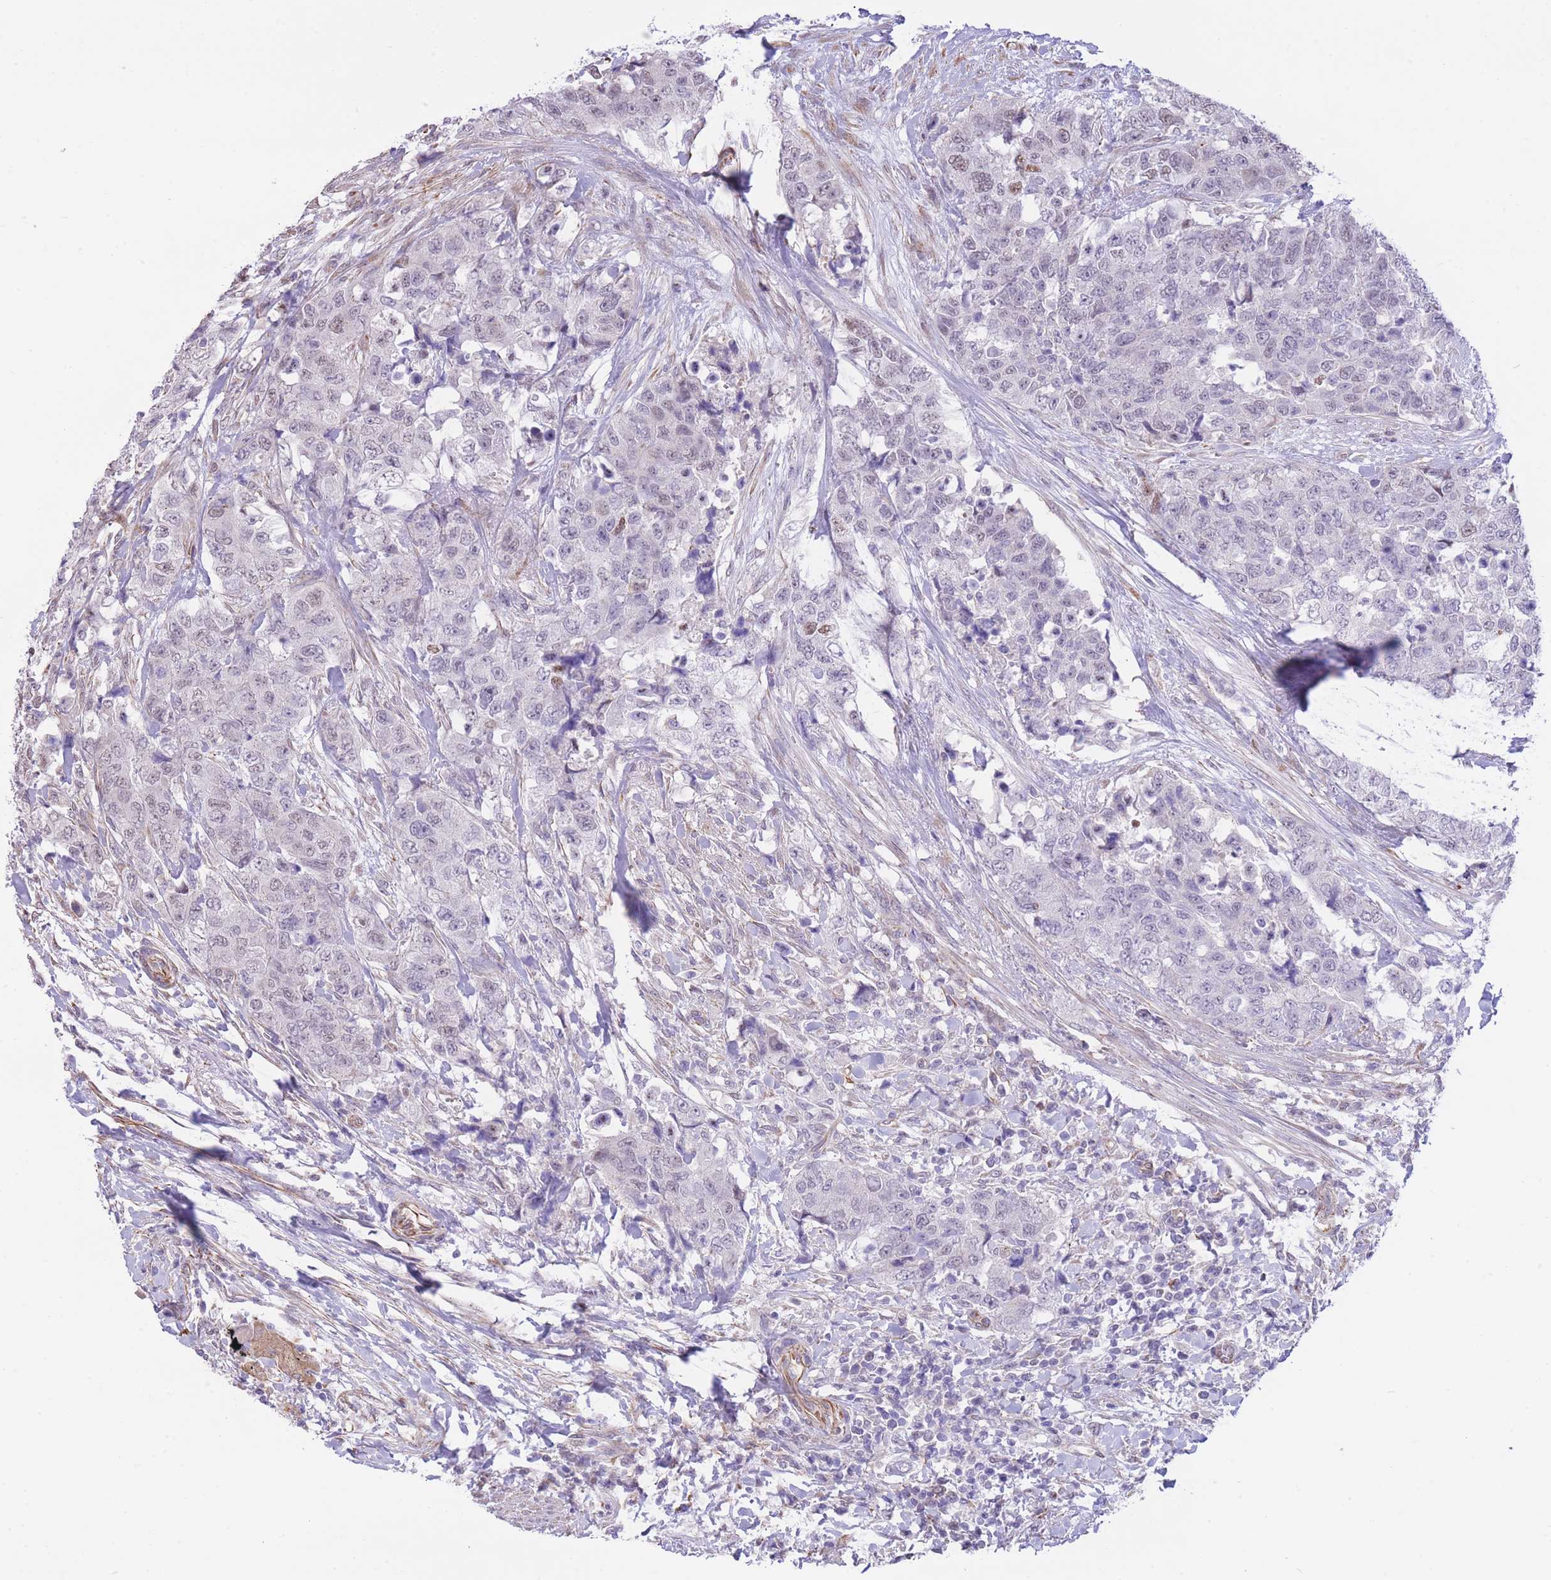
{"staining": {"intensity": "negative", "quantity": "none", "location": "none"}, "tissue": "urothelial cancer", "cell_type": "Tumor cells", "image_type": "cancer", "snomed": [{"axis": "morphology", "description": "Urothelial carcinoma, High grade"}, {"axis": "topography", "description": "Urinary bladder"}], "caption": "High power microscopy image of an immunohistochemistry (IHC) micrograph of urothelial carcinoma (high-grade), revealing no significant expression in tumor cells. (Brightfield microscopy of DAB (3,3'-diaminobenzidine) immunohistochemistry at high magnification).", "gene": "PSG8", "patient": {"sex": "female", "age": 78}}